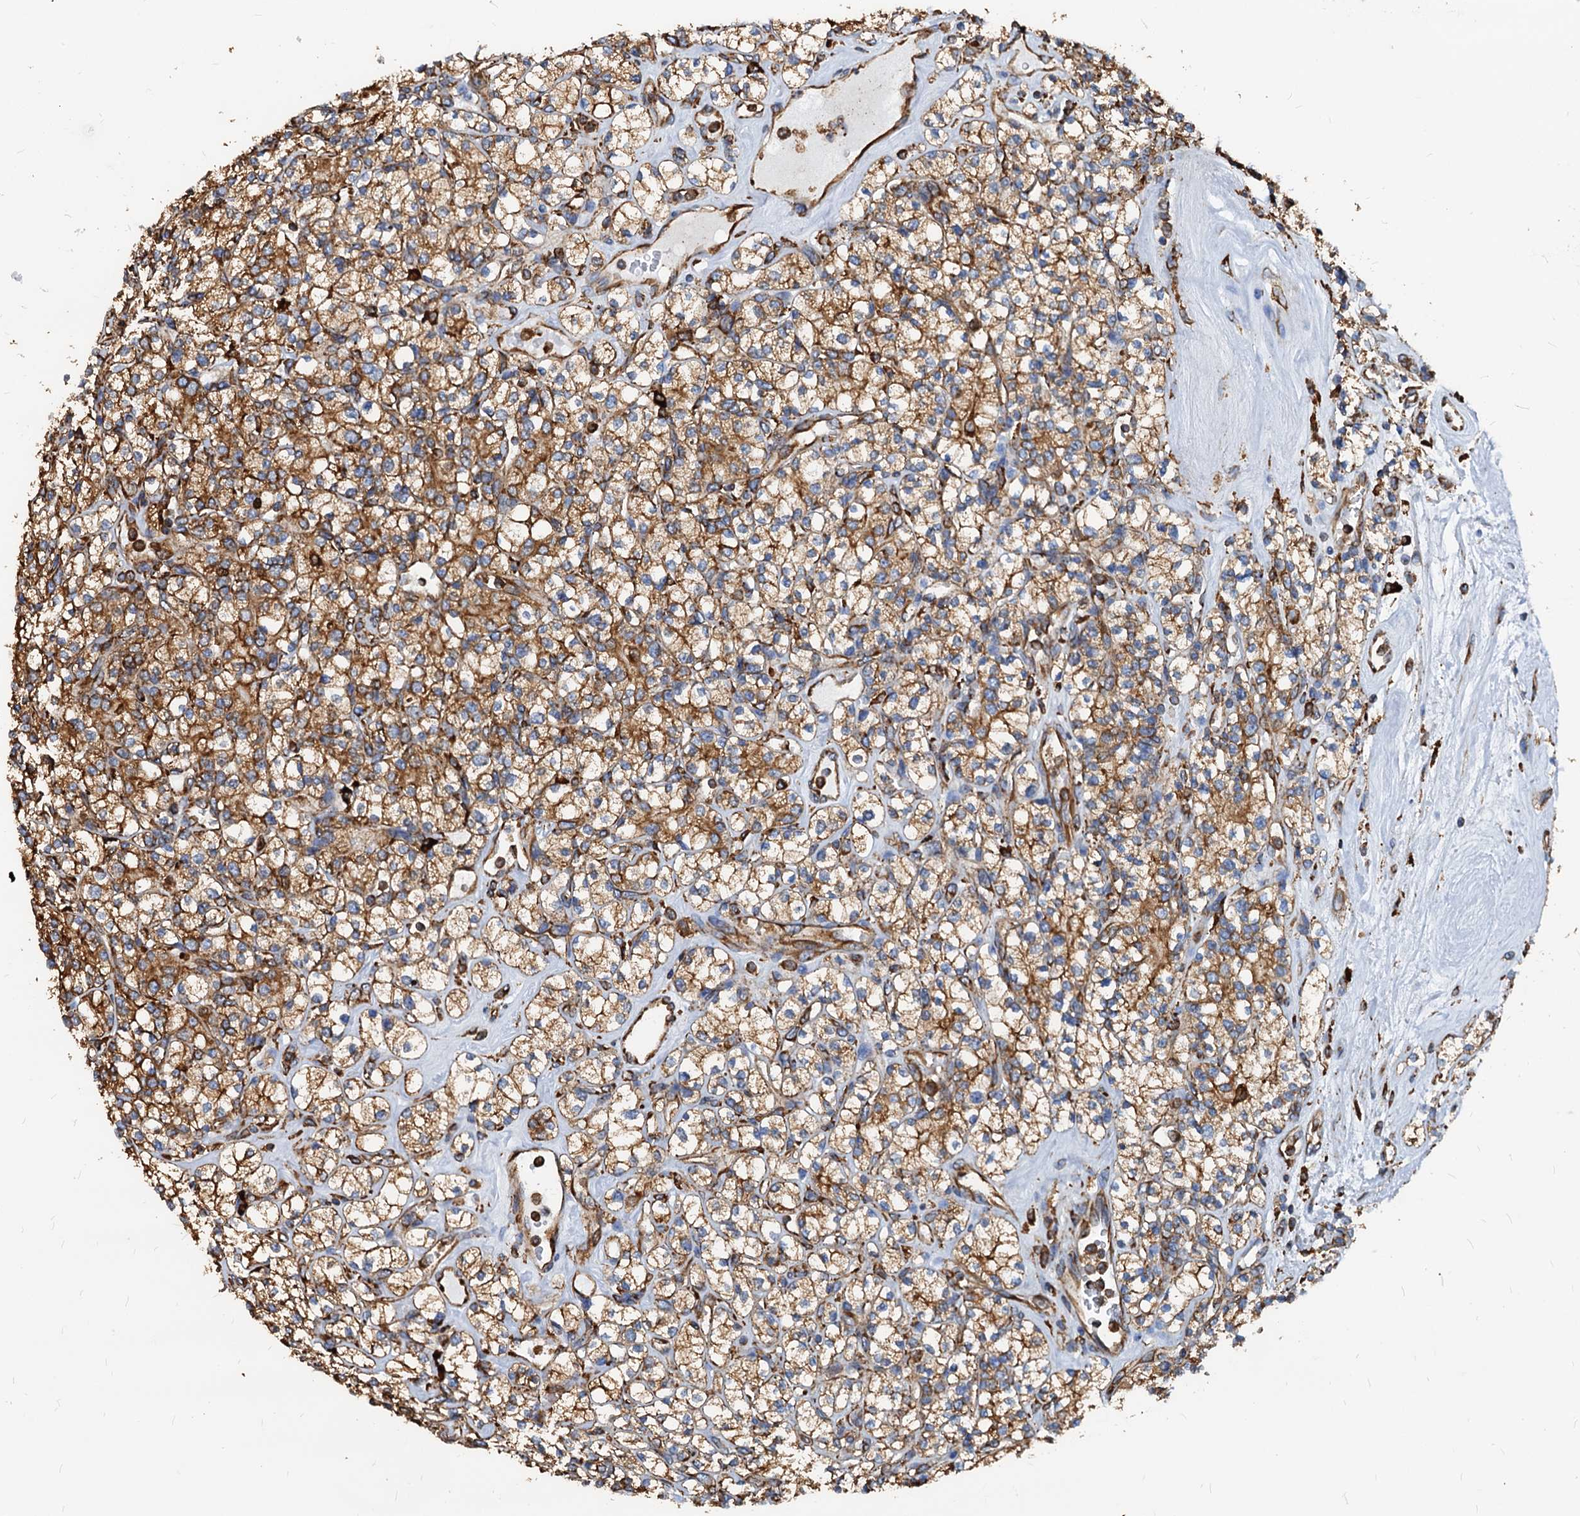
{"staining": {"intensity": "moderate", "quantity": ">75%", "location": "cytoplasmic/membranous"}, "tissue": "renal cancer", "cell_type": "Tumor cells", "image_type": "cancer", "snomed": [{"axis": "morphology", "description": "Adenocarcinoma, NOS"}, {"axis": "topography", "description": "Kidney"}], "caption": "Renal cancer (adenocarcinoma) stained with a brown dye displays moderate cytoplasmic/membranous positive positivity in about >75% of tumor cells.", "gene": "HSPA5", "patient": {"sex": "male", "age": 77}}